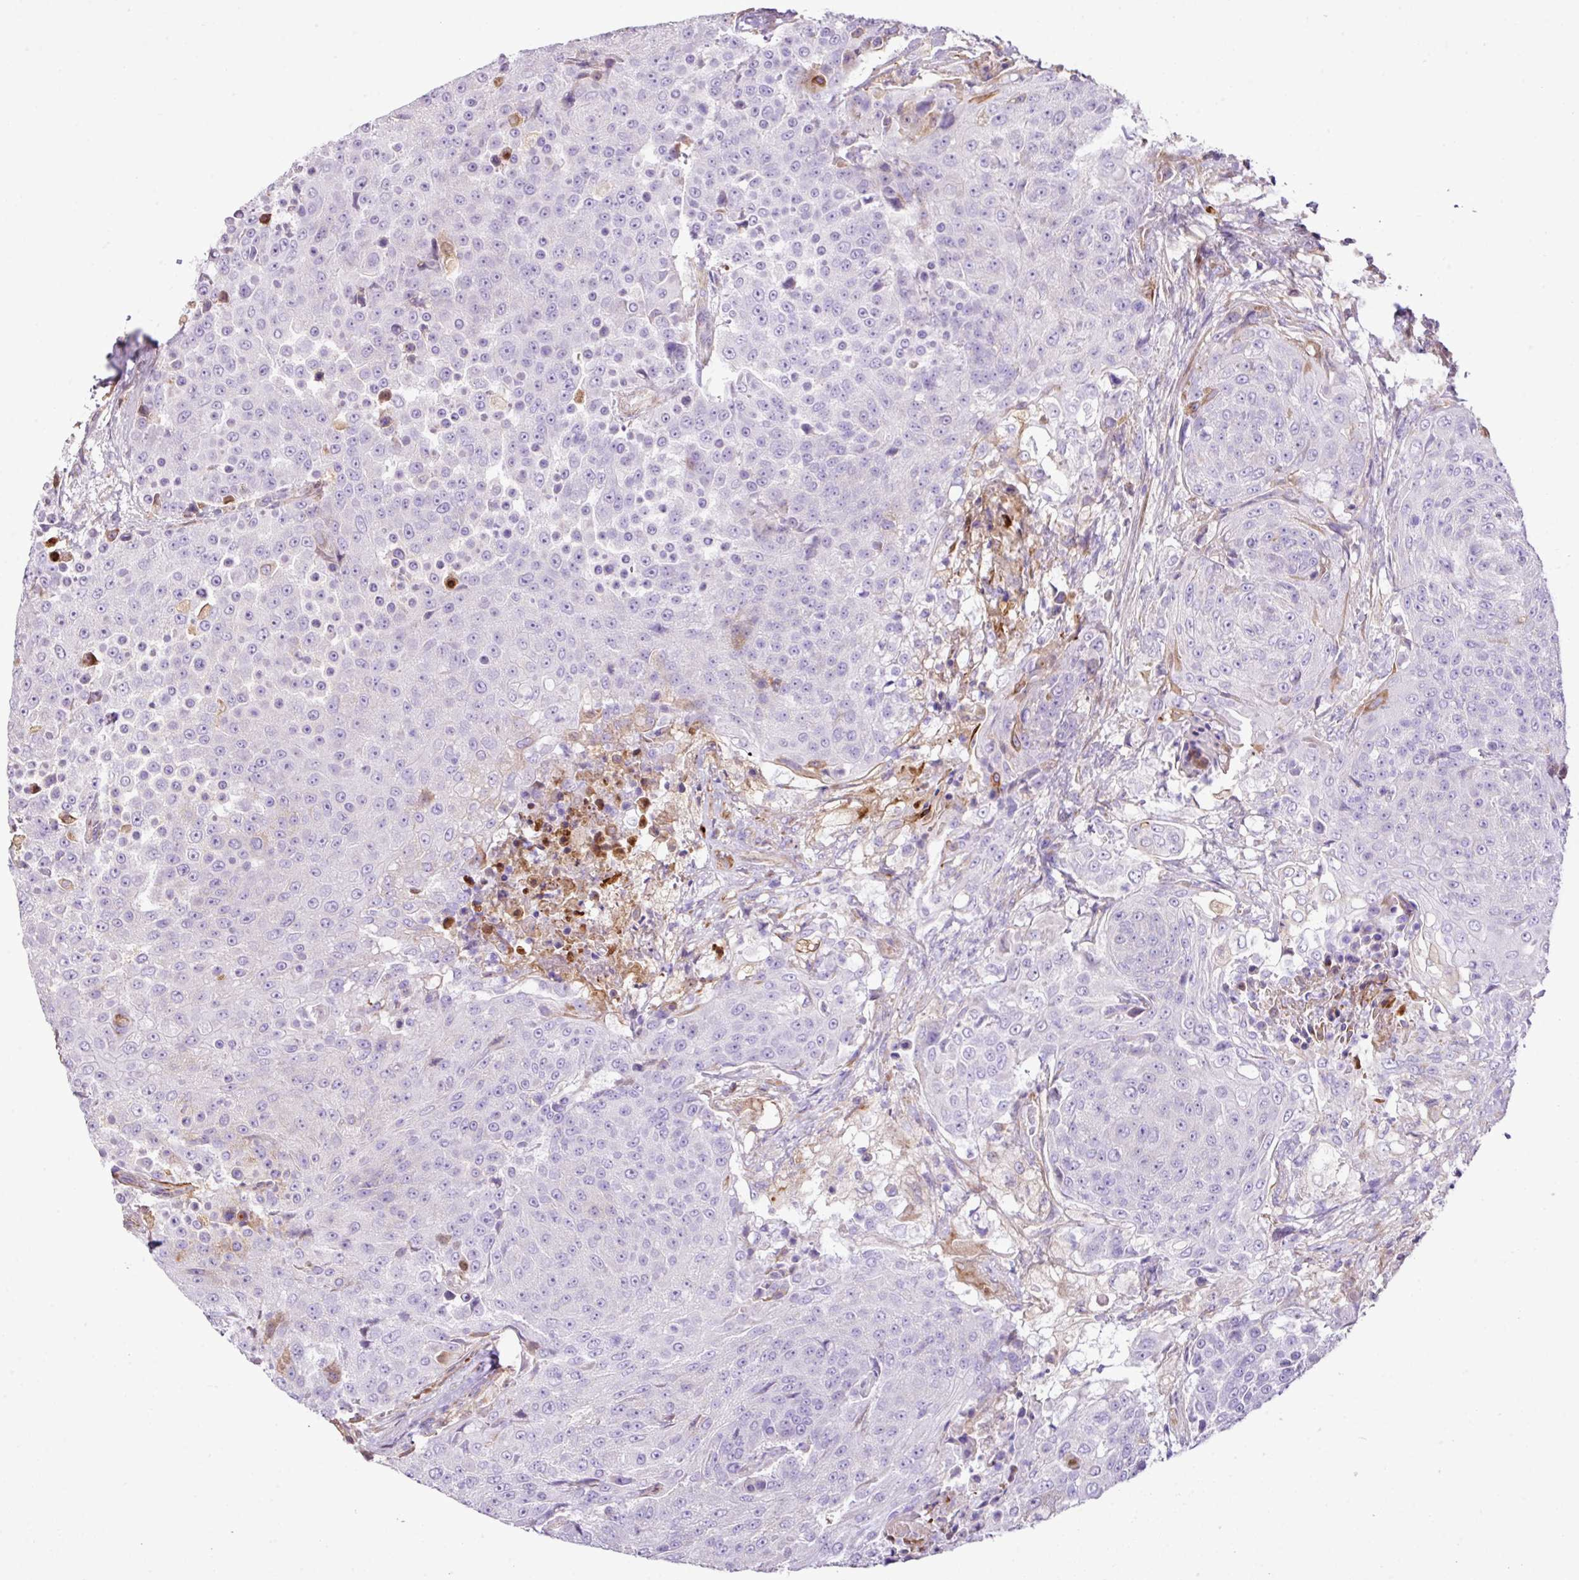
{"staining": {"intensity": "negative", "quantity": "none", "location": "none"}, "tissue": "urothelial cancer", "cell_type": "Tumor cells", "image_type": "cancer", "snomed": [{"axis": "morphology", "description": "Urothelial carcinoma, High grade"}, {"axis": "topography", "description": "Urinary bladder"}], "caption": "High power microscopy photomicrograph of an immunohistochemistry photomicrograph of high-grade urothelial carcinoma, revealing no significant staining in tumor cells.", "gene": "CTXN2", "patient": {"sex": "female", "age": 63}}